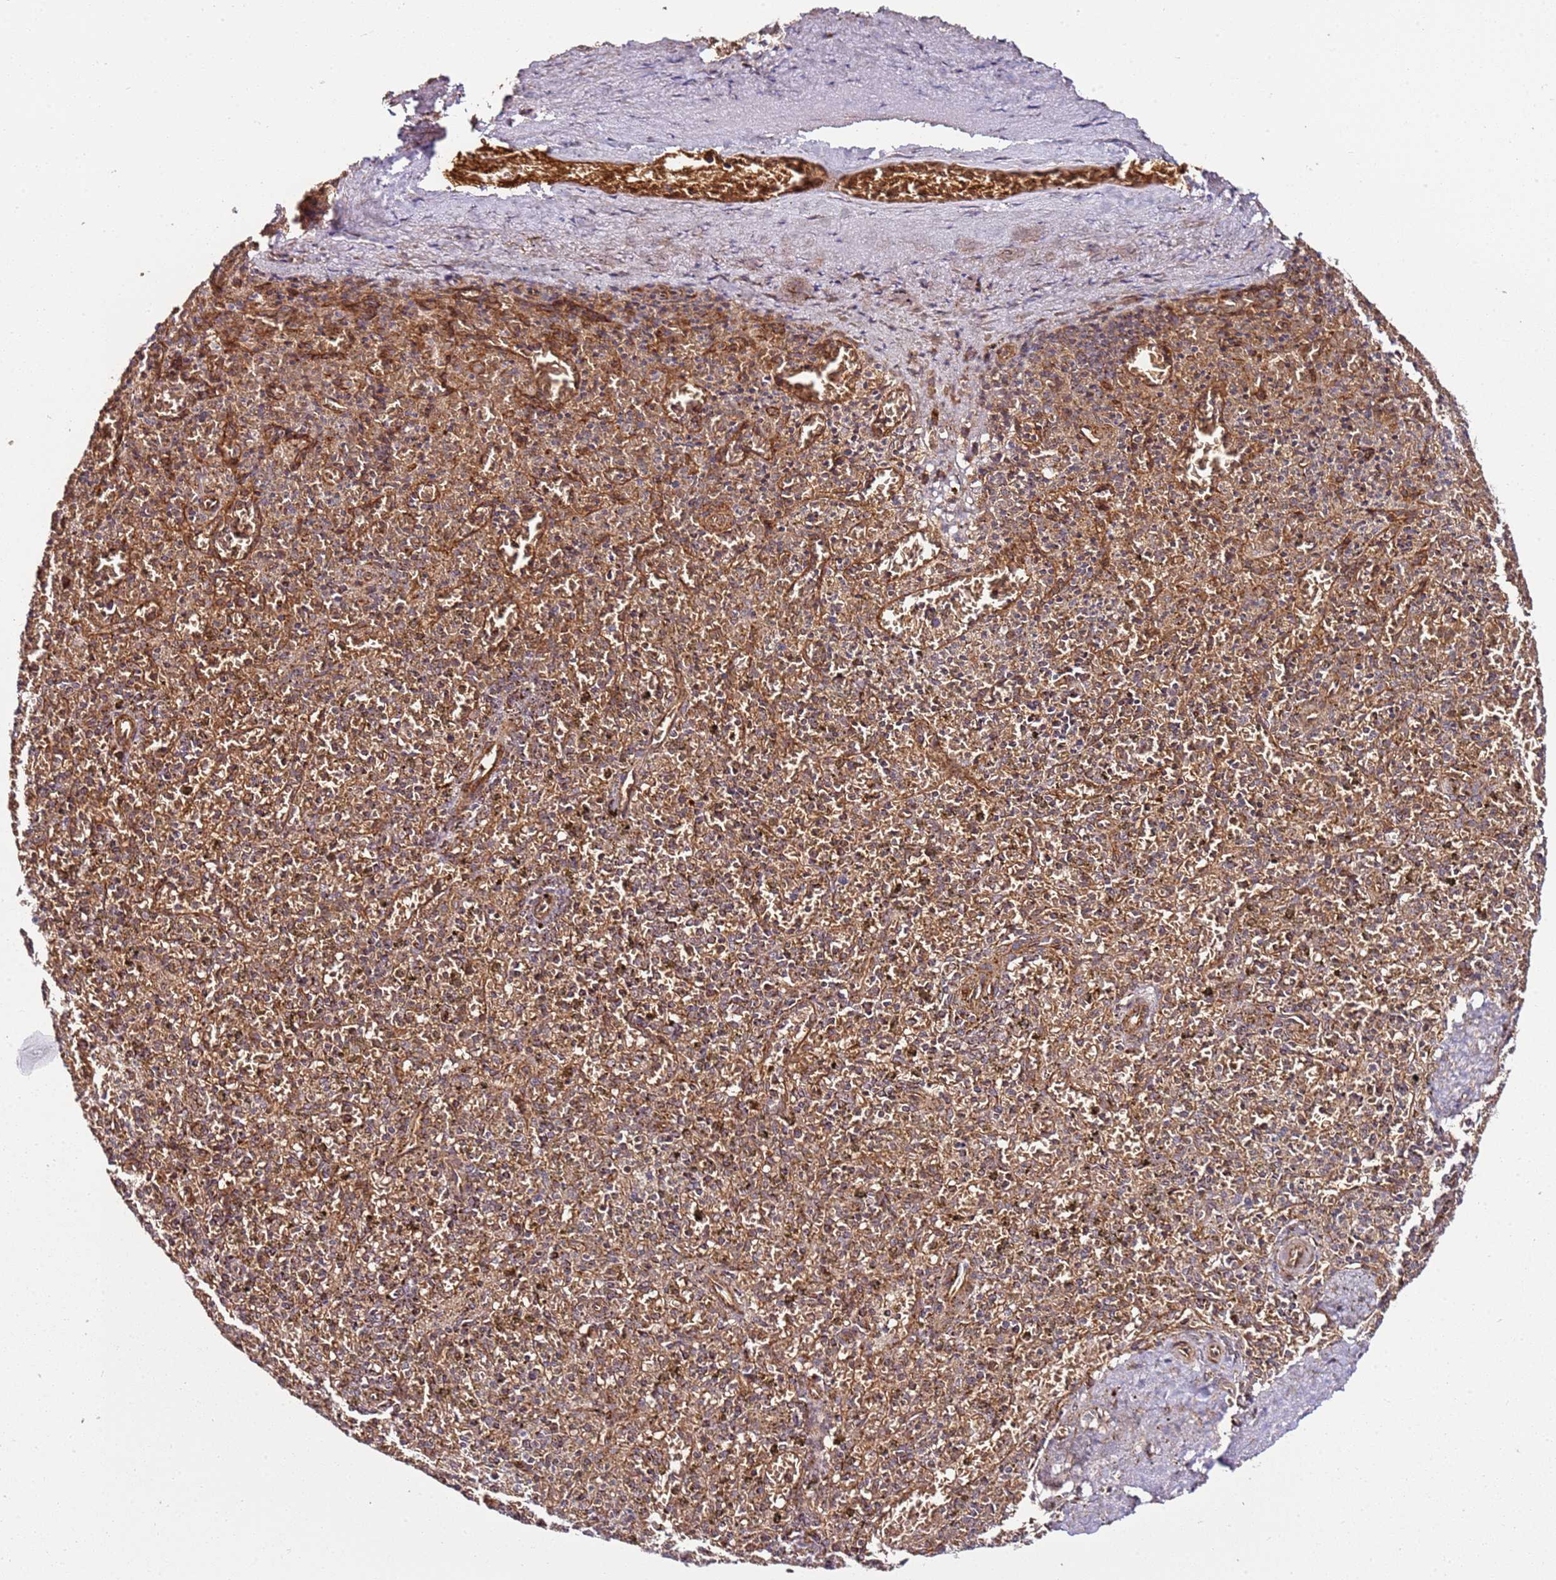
{"staining": {"intensity": "moderate", "quantity": ">75%", "location": "cytoplasmic/membranous"}, "tissue": "spleen", "cell_type": "Cells in red pulp", "image_type": "normal", "snomed": [{"axis": "morphology", "description": "Normal tissue, NOS"}, {"axis": "topography", "description": "Spleen"}], "caption": "Moderate cytoplasmic/membranous protein expression is present in about >75% of cells in red pulp in spleen.", "gene": "TM2D2", "patient": {"sex": "male", "age": 72}}